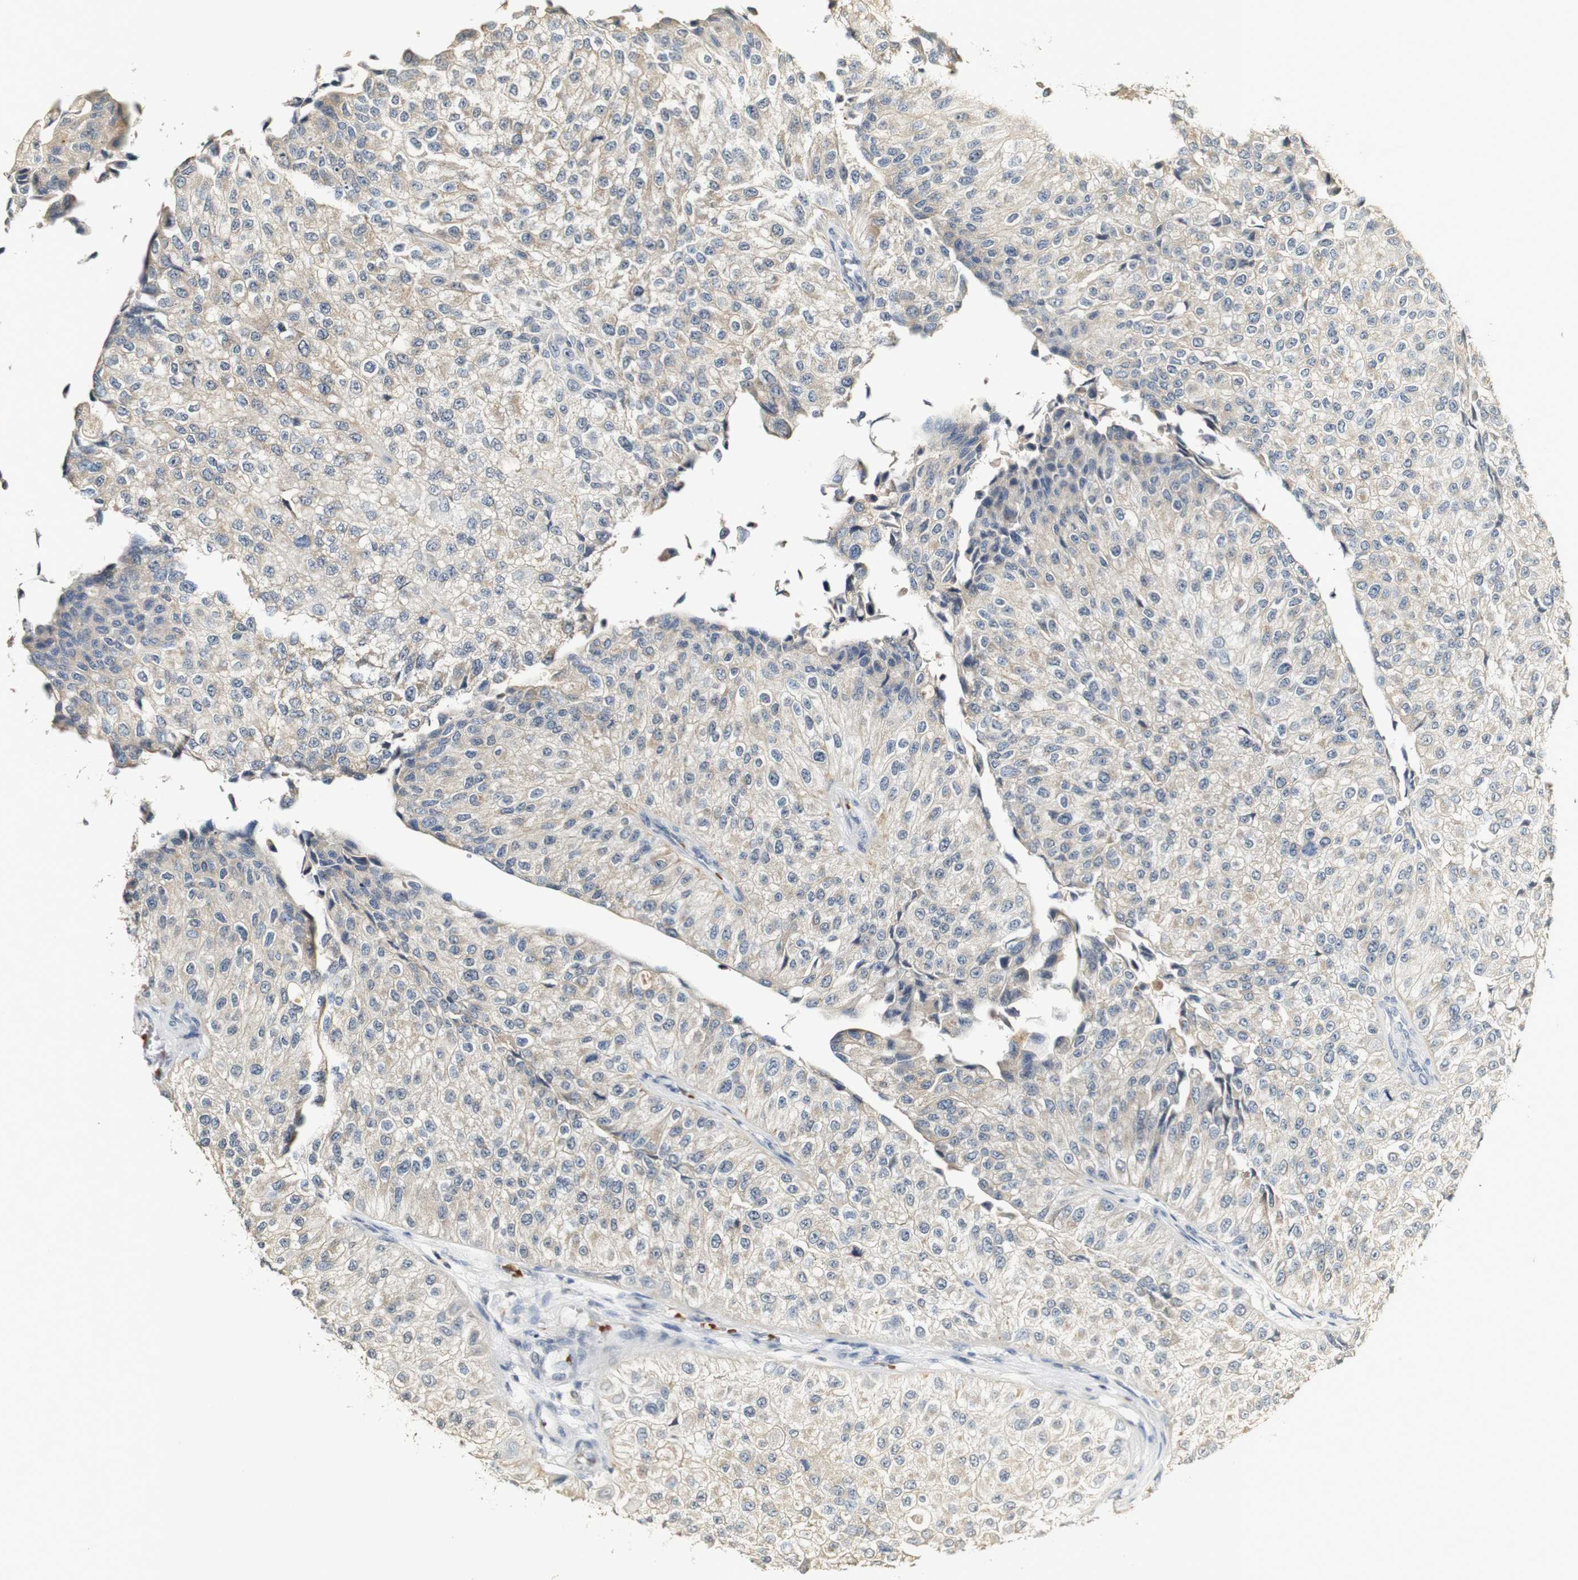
{"staining": {"intensity": "weak", "quantity": "25%-75%", "location": "cytoplasmic/membranous"}, "tissue": "urothelial cancer", "cell_type": "Tumor cells", "image_type": "cancer", "snomed": [{"axis": "morphology", "description": "Urothelial carcinoma, High grade"}, {"axis": "topography", "description": "Kidney"}, {"axis": "topography", "description": "Urinary bladder"}], "caption": "Immunohistochemistry of human high-grade urothelial carcinoma reveals low levels of weak cytoplasmic/membranous staining in approximately 25%-75% of tumor cells.", "gene": "SYT7", "patient": {"sex": "male", "age": 77}}